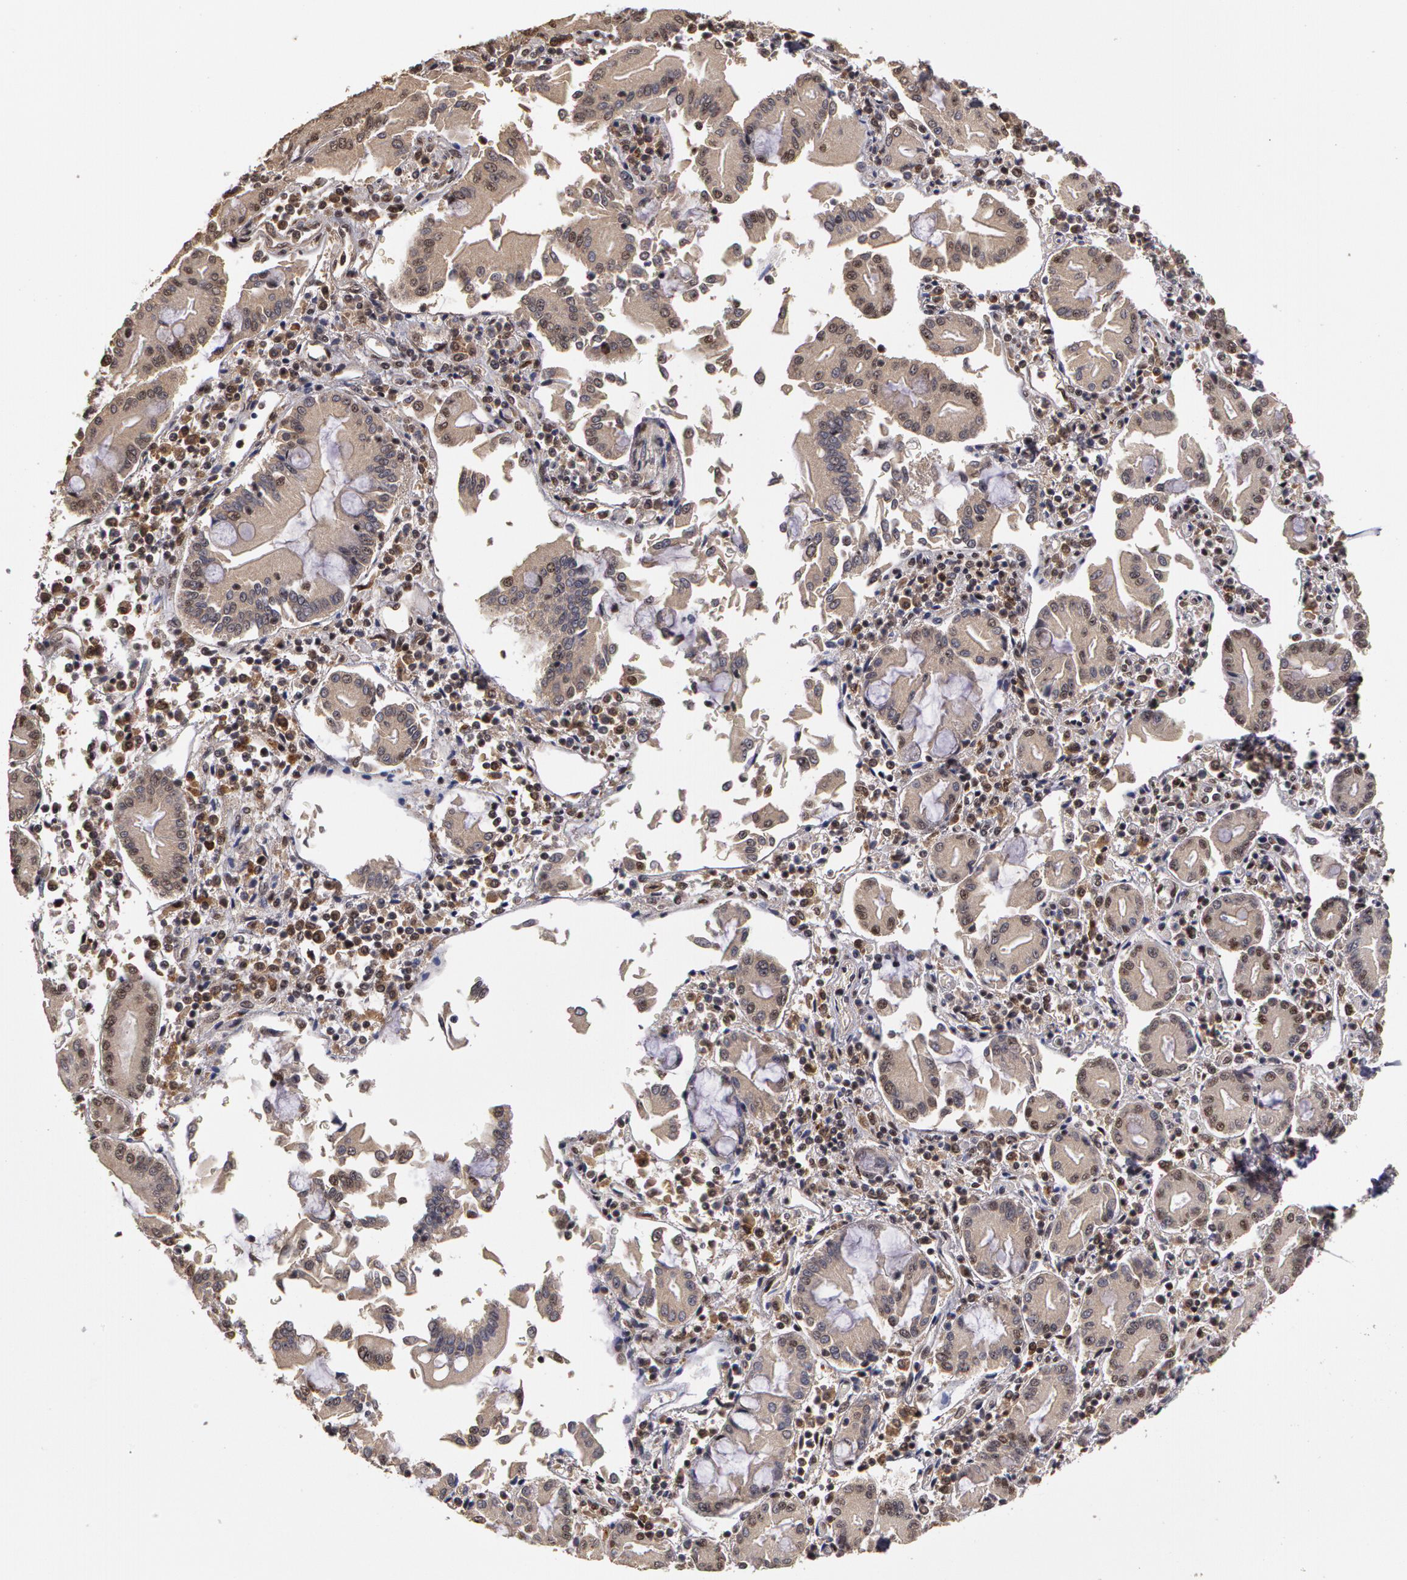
{"staining": {"intensity": "weak", "quantity": ">75%", "location": "cytoplasmic/membranous"}, "tissue": "pancreatic cancer", "cell_type": "Tumor cells", "image_type": "cancer", "snomed": [{"axis": "morphology", "description": "Adenocarcinoma, NOS"}, {"axis": "topography", "description": "Pancreas"}], "caption": "The image exhibits staining of pancreatic cancer, revealing weak cytoplasmic/membranous protein positivity (brown color) within tumor cells. Using DAB (3,3'-diaminobenzidine) (brown) and hematoxylin (blue) stains, captured at high magnification using brightfield microscopy.", "gene": "GLIS1", "patient": {"sex": "female", "age": 57}}